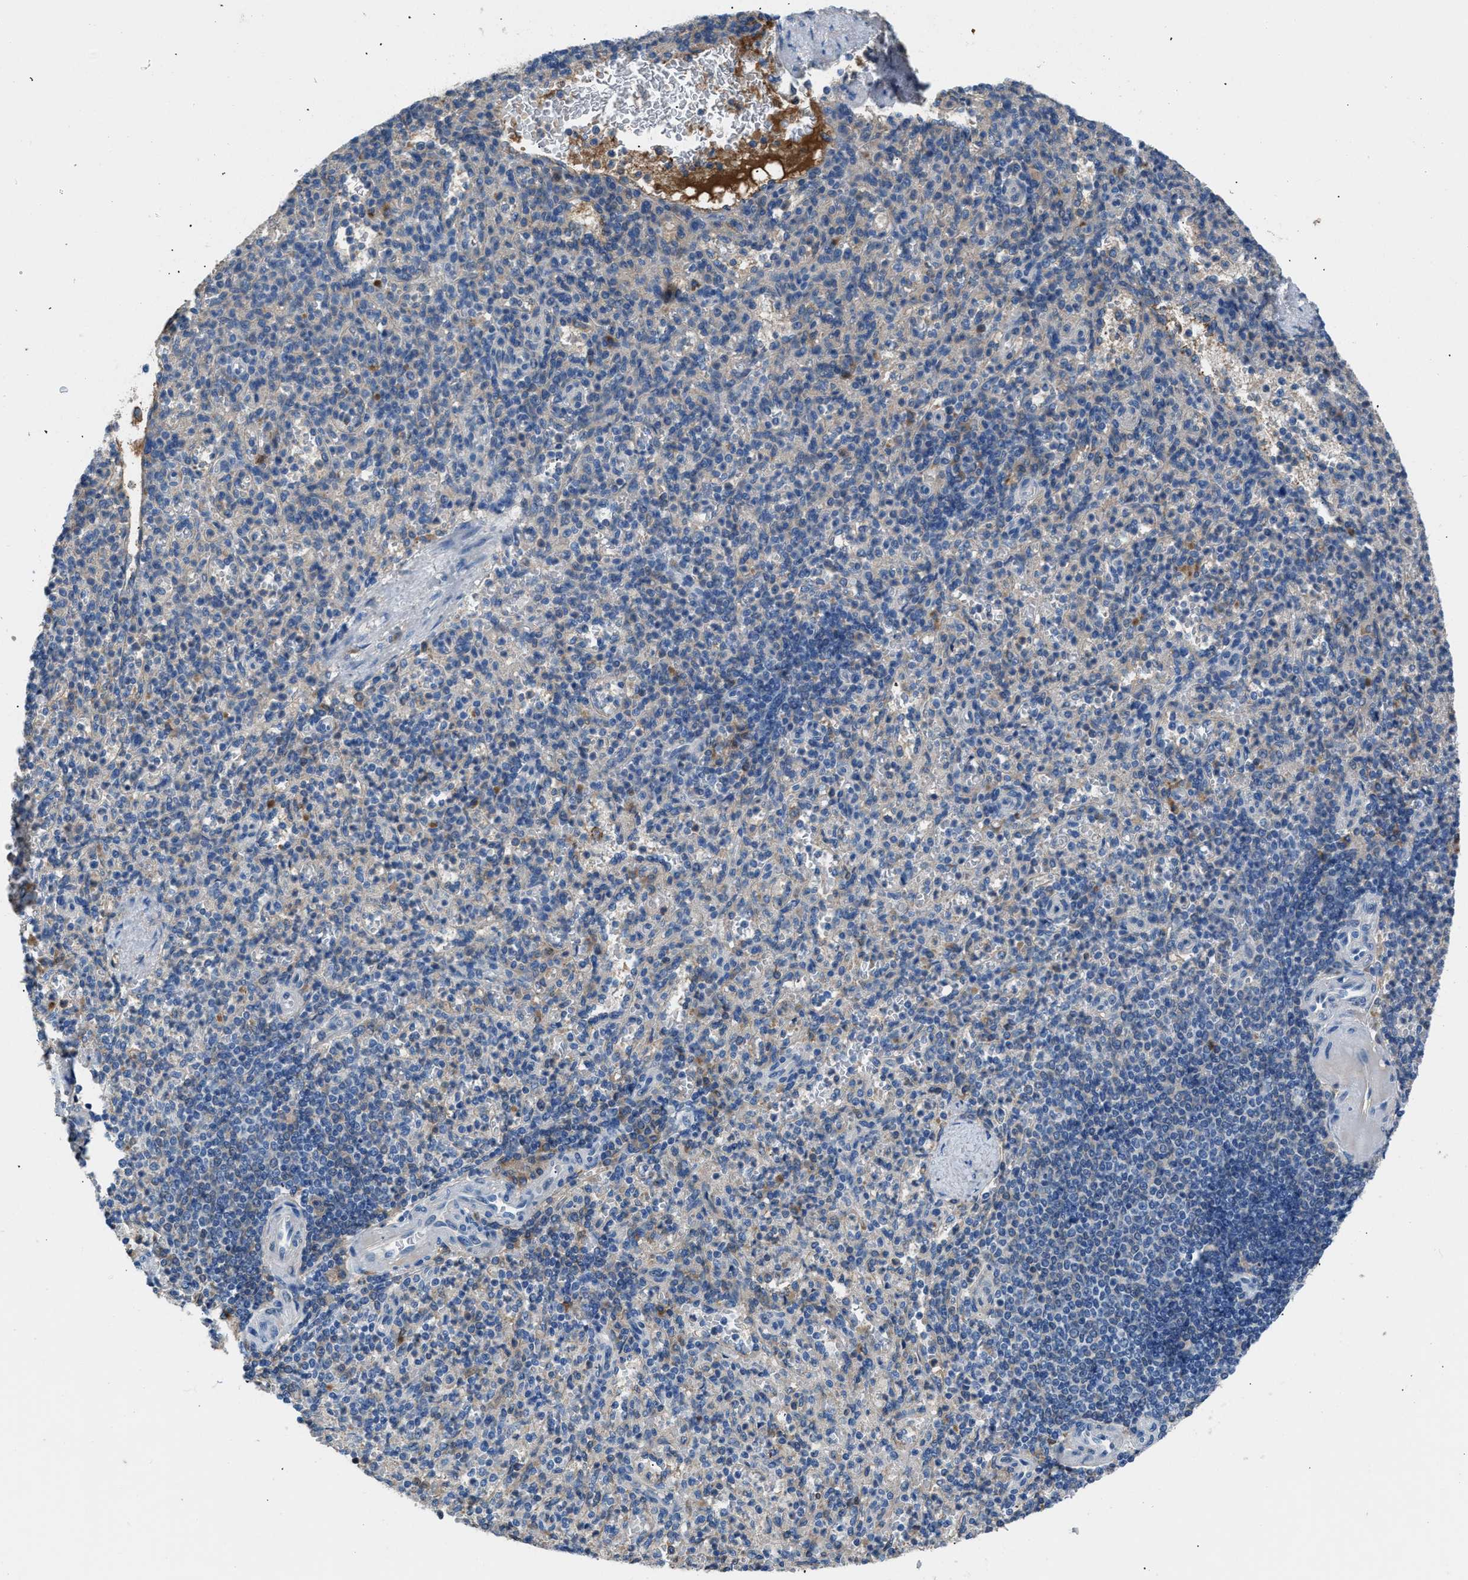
{"staining": {"intensity": "weak", "quantity": "<25%", "location": "cytoplasmic/membranous"}, "tissue": "spleen", "cell_type": "Cells in red pulp", "image_type": "normal", "snomed": [{"axis": "morphology", "description": "Normal tissue, NOS"}, {"axis": "topography", "description": "Spleen"}], "caption": "Cells in red pulp show no significant staining in benign spleen. (DAB IHC with hematoxylin counter stain).", "gene": "STC1", "patient": {"sex": "female", "age": 74}}